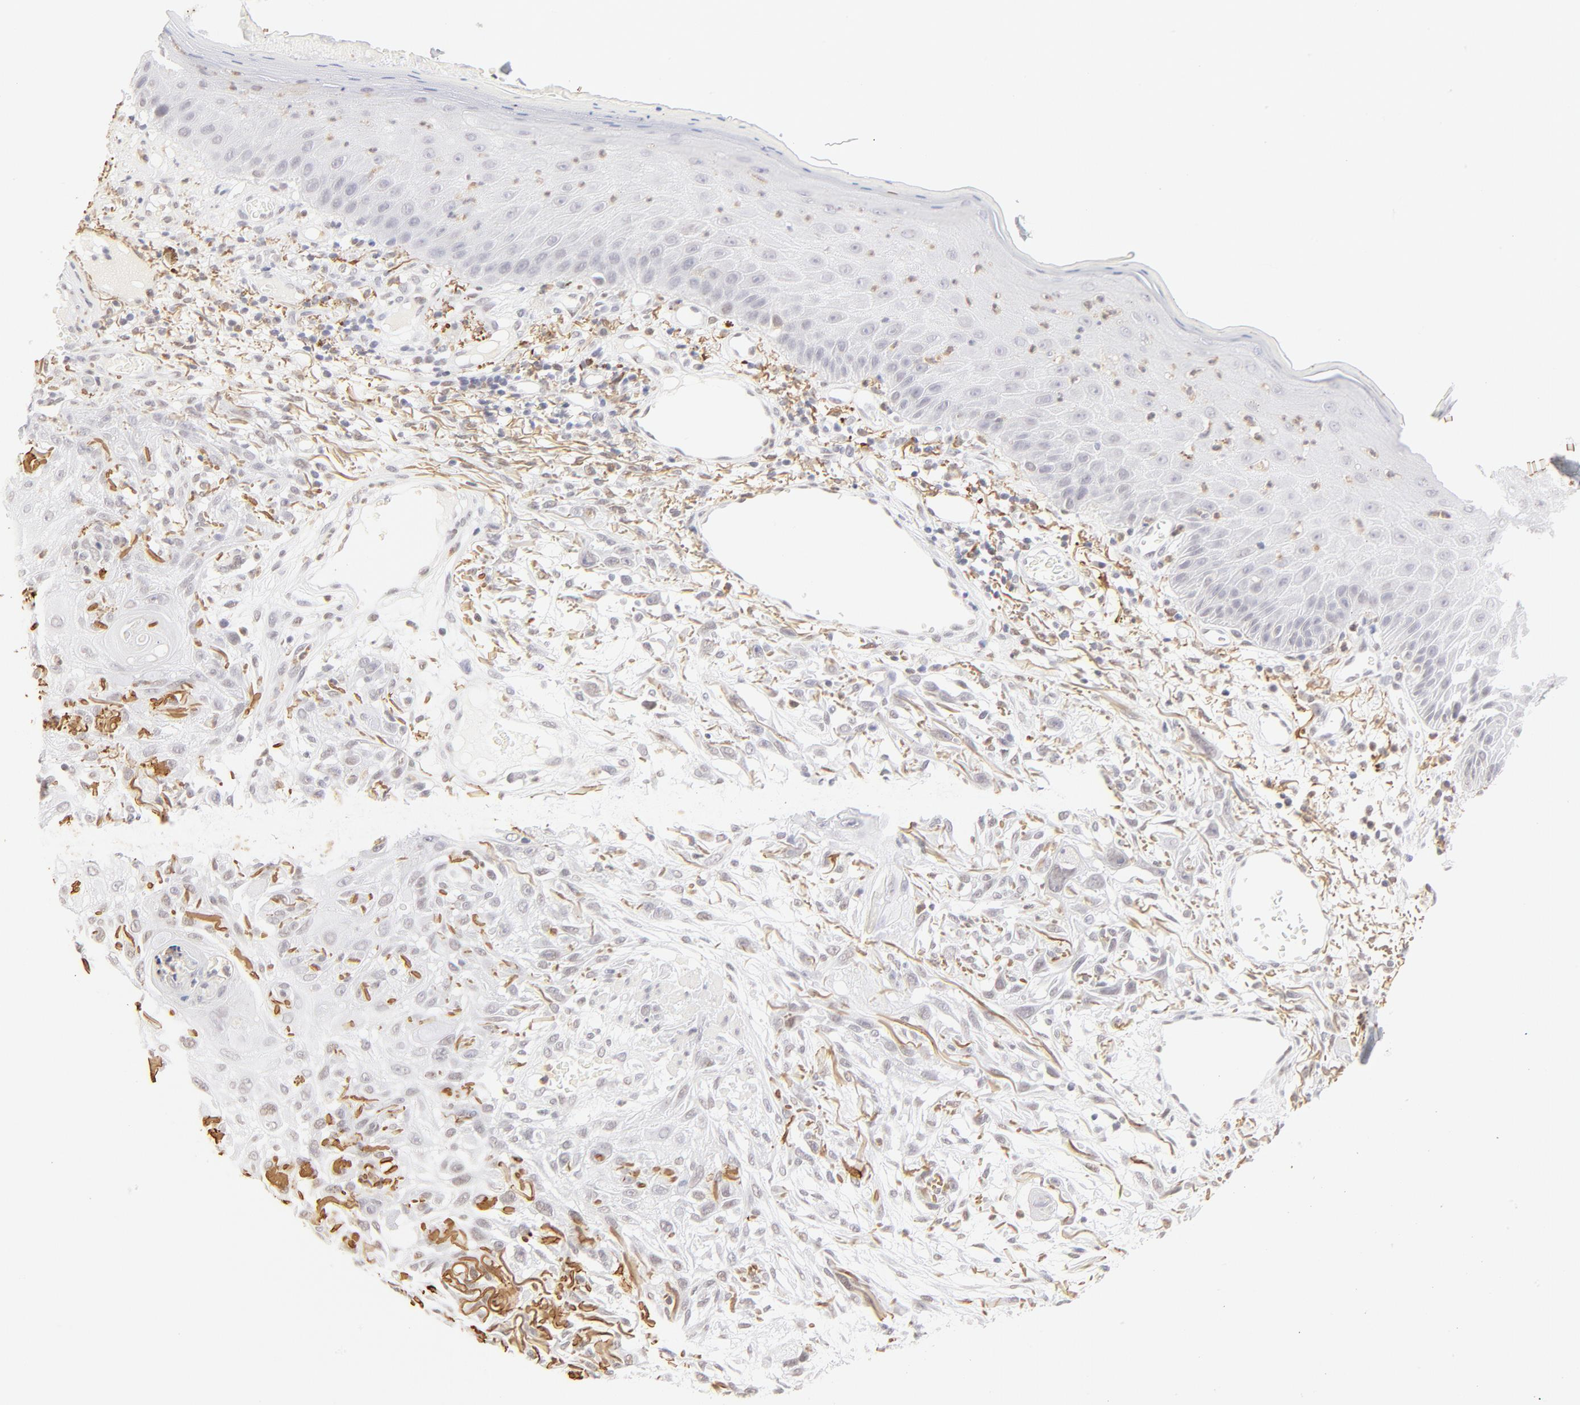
{"staining": {"intensity": "negative", "quantity": "none", "location": "none"}, "tissue": "skin cancer", "cell_type": "Tumor cells", "image_type": "cancer", "snomed": [{"axis": "morphology", "description": "Squamous cell carcinoma, NOS"}, {"axis": "topography", "description": "Skin"}], "caption": "Immunohistochemistry (IHC) of skin cancer (squamous cell carcinoma) exhibits no staining in tumor cells.", "gene": "PBX1", "patient": {"sex": "female", "age": 59}}